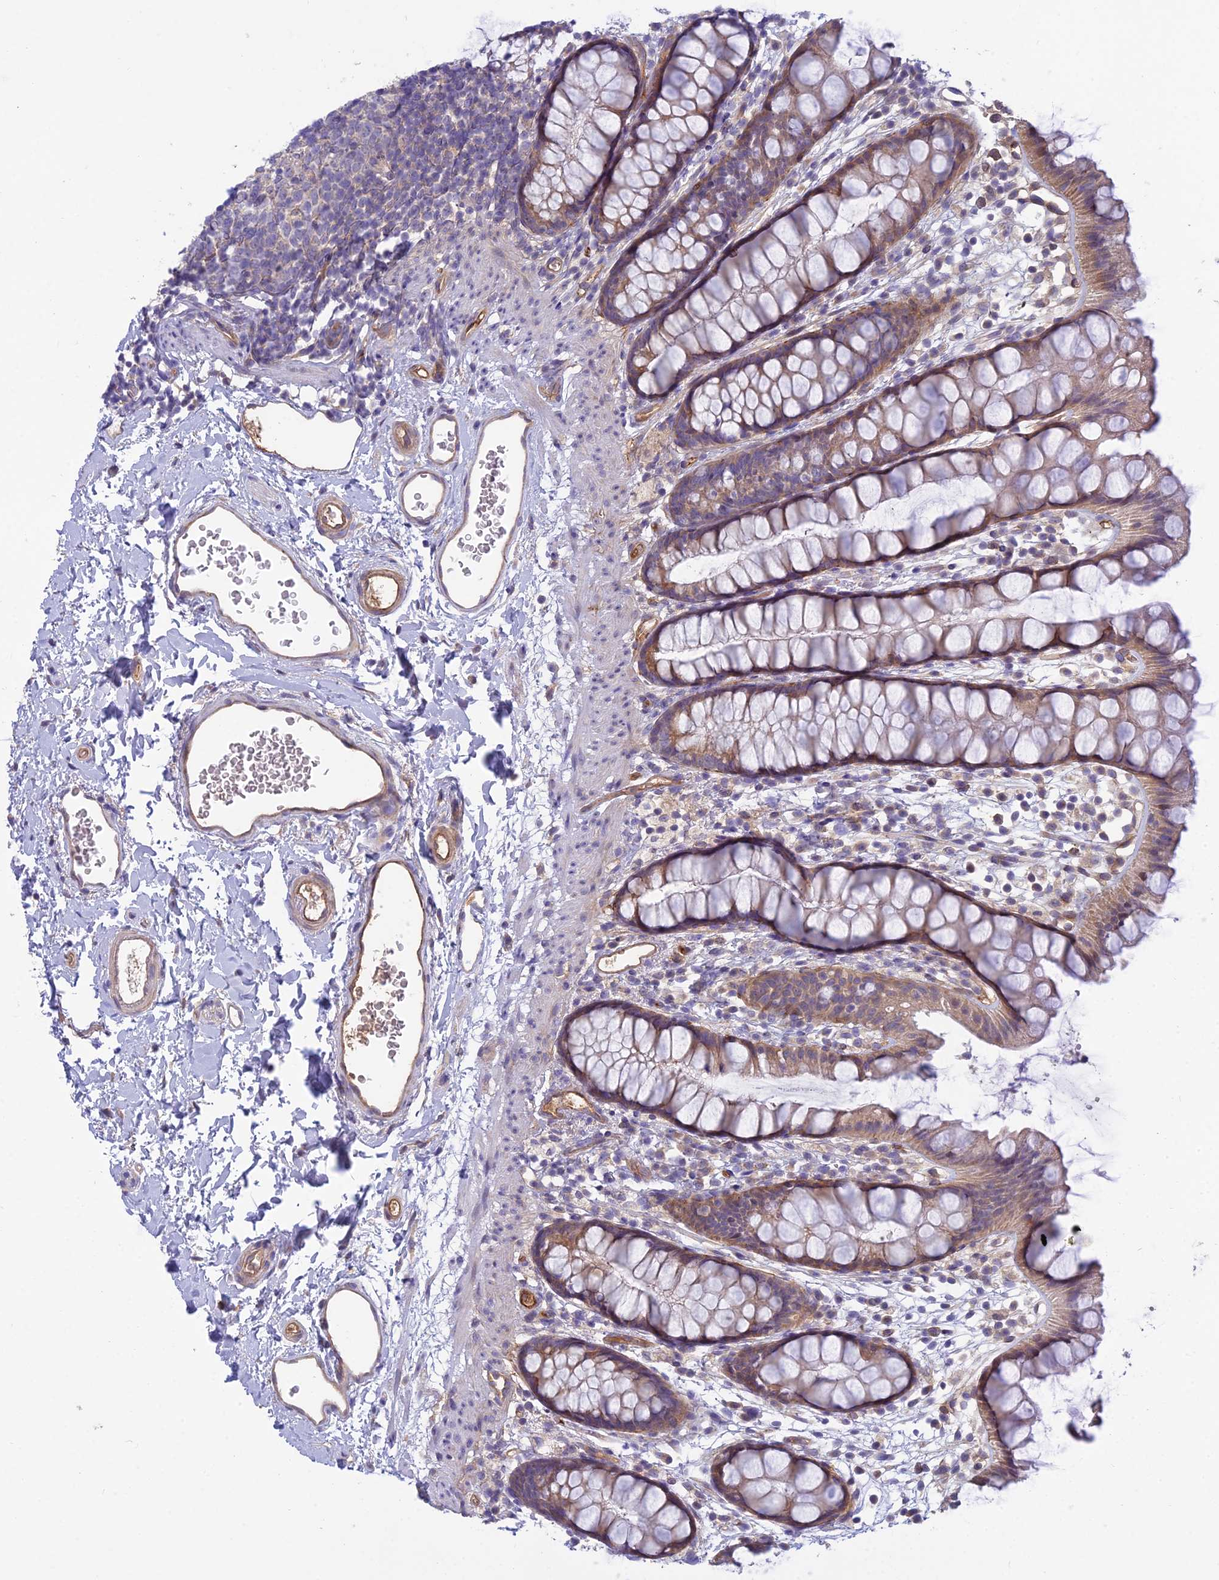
{"staining": {"intensity": "moderate", "quantity": "25%-75%", "location": "cytoplasmic/membranous"}, "tissue": "rectum", "cell_type": "Glandular cells", "image_type": "normal", "snomed": [{"axis": "morphology", "description": "Normal tissue, NOS"}, {"axis": "topography", "description": "Rectum"}], "caption": "Protein expression analysis of unremarkable rectum displays moderate cytoplasmic/membranous expression in approximately 25%-75% of glandular cells. The protein is stained brown, and the nuclei are stained in blue (DAB IHC with brightfield microscopy, high magnification).", "gene": "DUS2", "patient": {"sex": "female", "age": 65}}